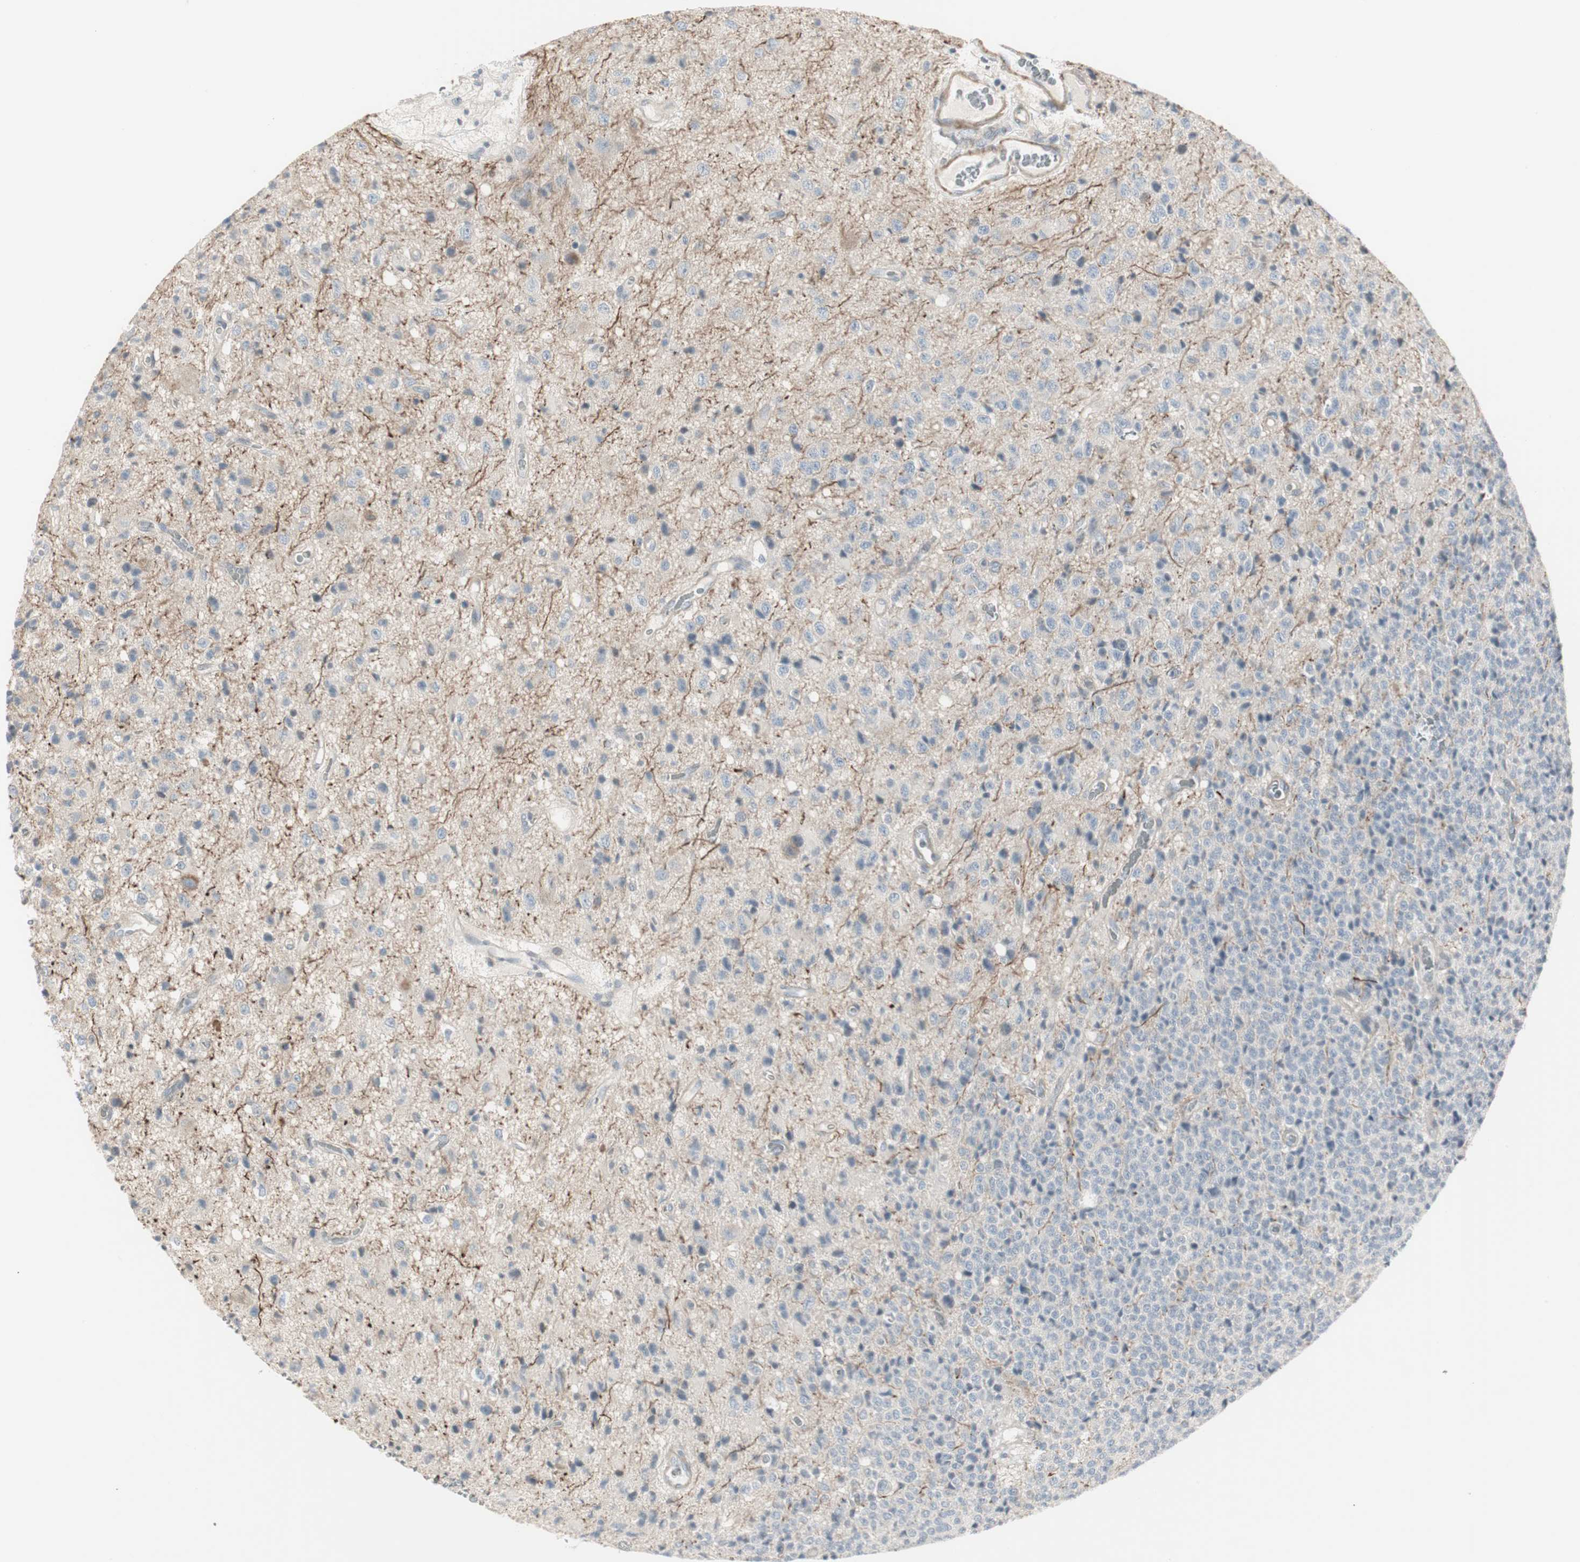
{"staining": {"intensity": "negative", "quantity": "none", "location": "none"}, "tissue": "glioma", "cell_type": "Tumor cells", "image_type": "cancer", "snomed": [{"axis": "morphology", "description": "Glioma, malignant, High grade"}, {"axis": "topography", "description": "pancreas cauda"}], "caption": "Protein analysis of glioma reveals no significant staining in tumor cells.", "gene": "DMPK", "patient": {"sex": "male", "age": 60}}